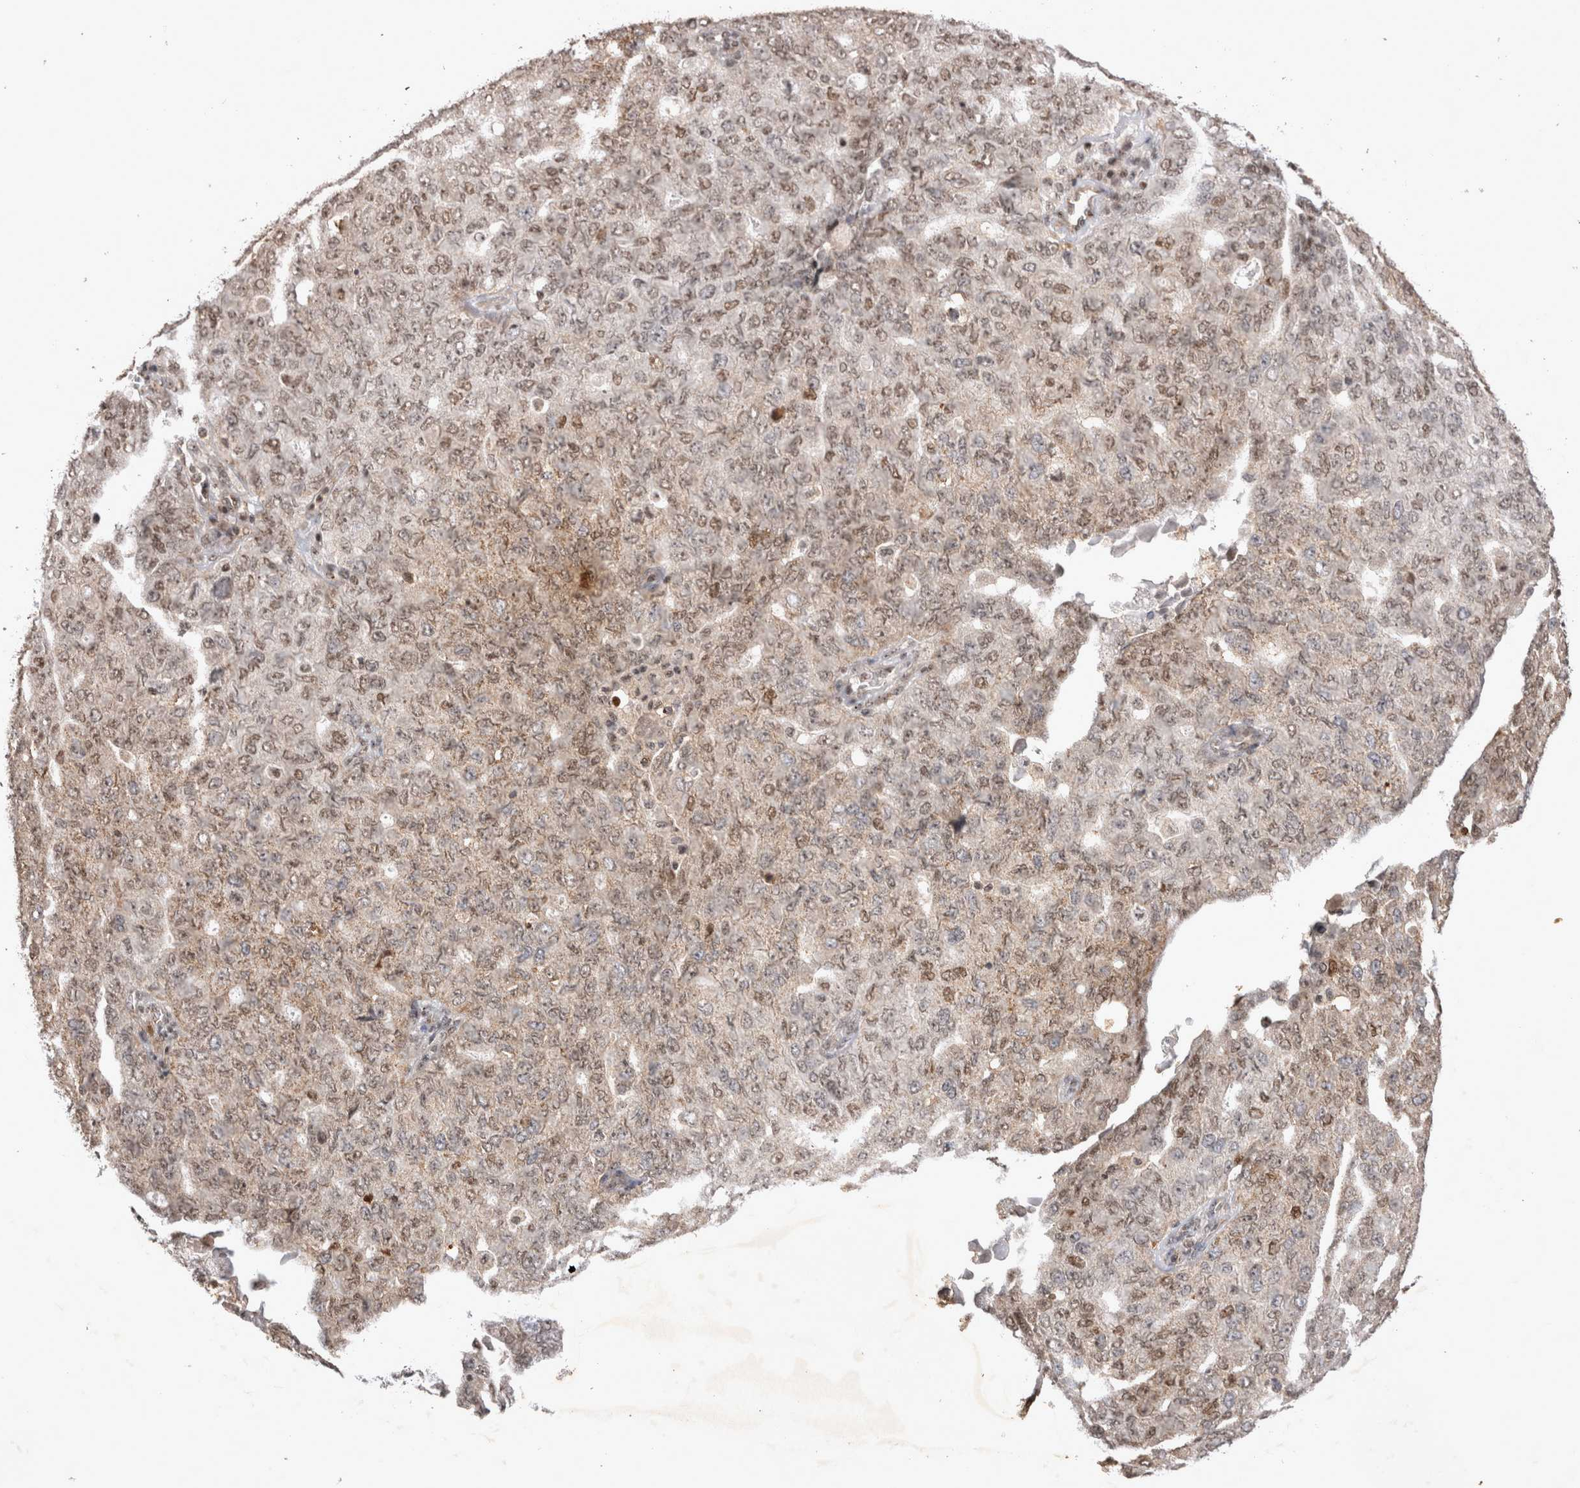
{"staining": {"intensity": "moderate", "quantity": "25%-75%", "location": "nuclear"}, "tissue": "ovarian cancer", "cell_type": "Tumor cells", "image_type": "cancer", "snomed": [{"axis": "morphology", "description": "Carcinoma, endometroid"}, {"axis": "topography", "description": "Ovary"}], "caption": "Brown immunohistochemical staining in endometroid carcinoma (ovarian) shows moderate nuclear staining in approximately 25%-75% of tumor cells.", "gene": "STK11", "patient": {"sex": "female", "age": 62}}